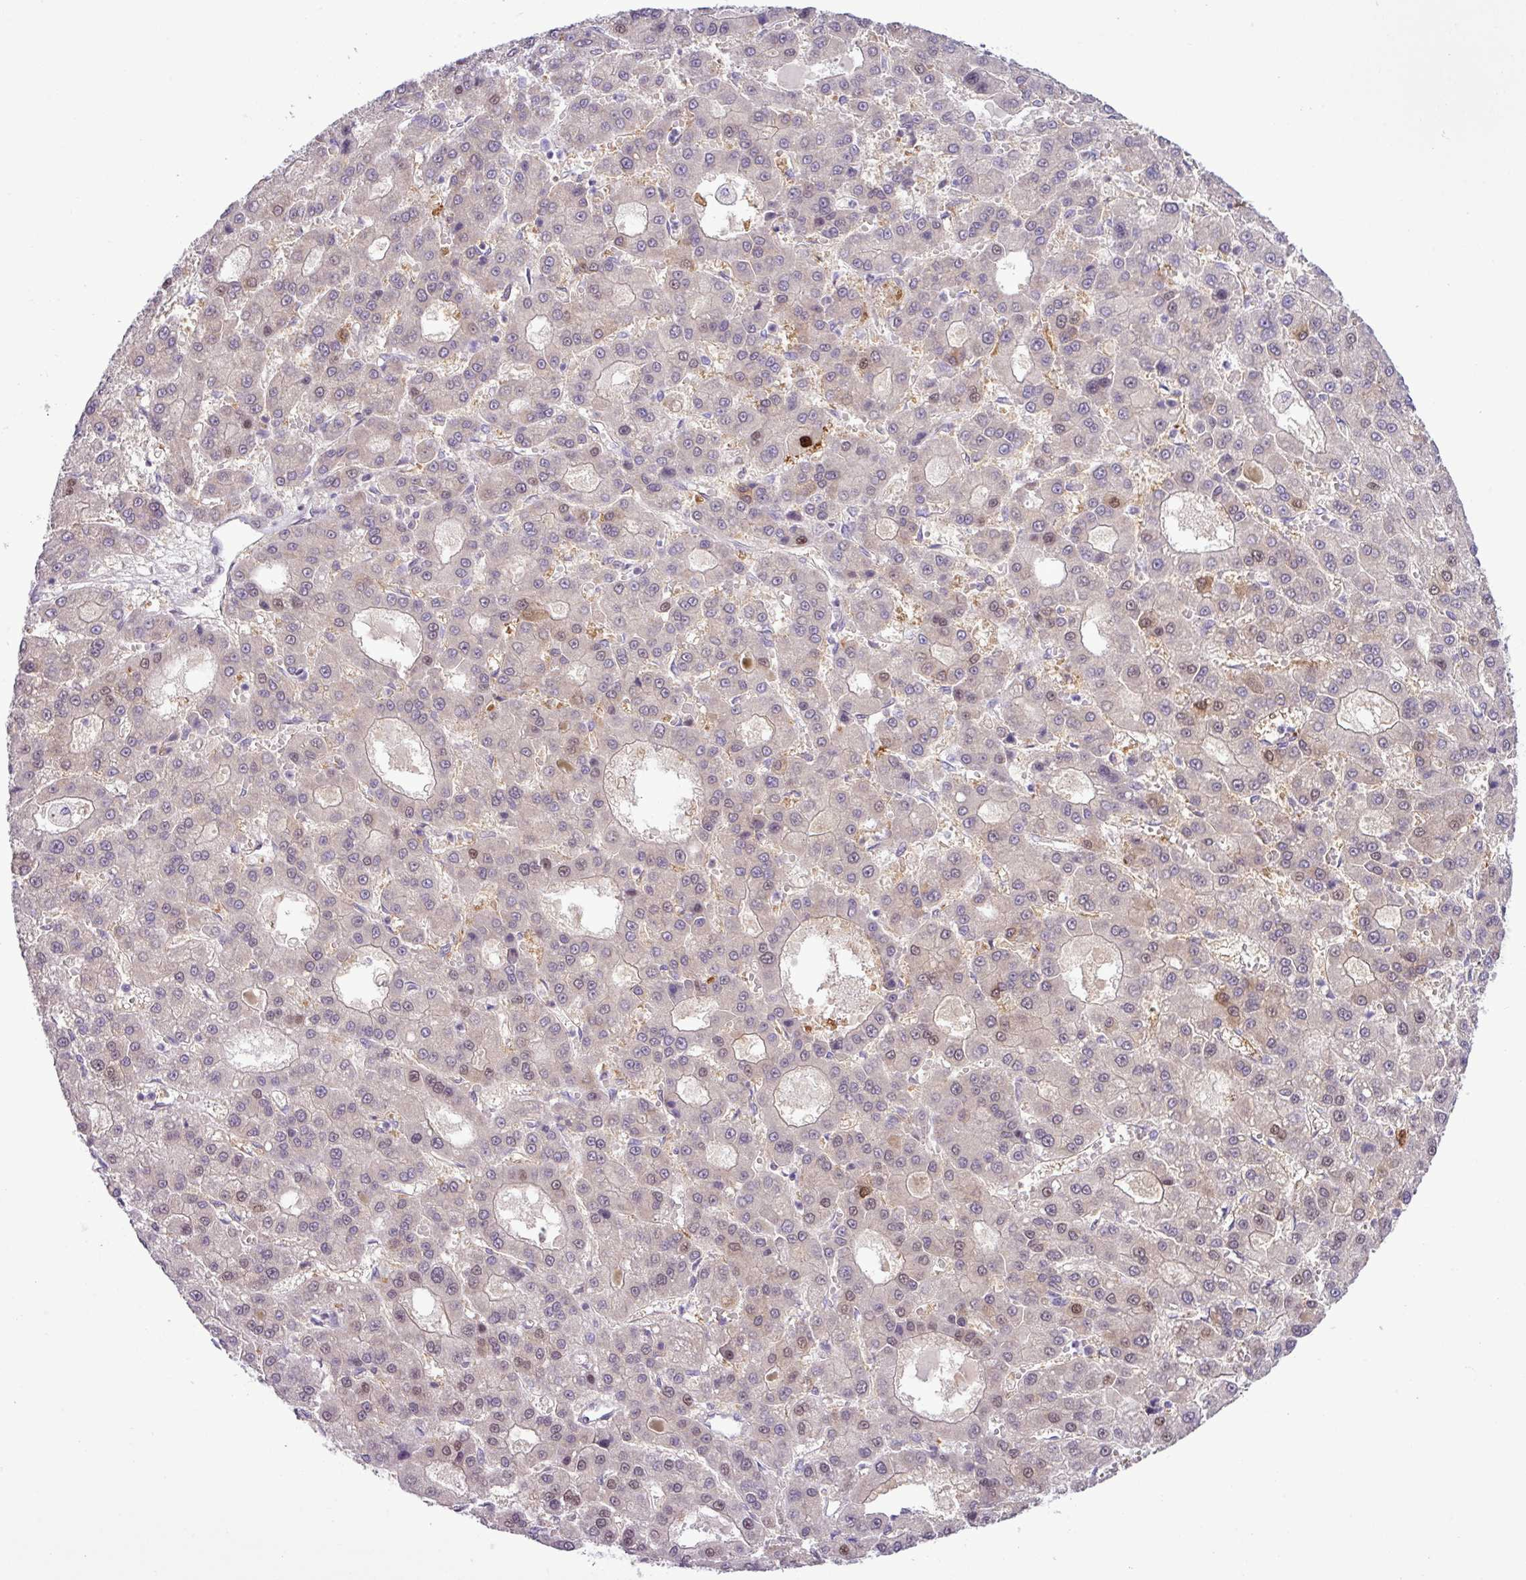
{"staining": {"intensity": "moderate", "quantity": "<25%", "location": "nuclear"}, "tissue": "liver cancer", "cell_type": "Tumor cells", "image_type": "cancer", "snomed": [{"axis": "morphology", "description": "Carcinoma, Hepatocellular, NOS"}, {"axis": "topography", "description": "Liver"}], "caption": "Liver hepatocellular carcinoma was stained to show a protein in brown. There is low levels of moderate nuclear staining in approximately <25% of tumor cells.", "gene": "ALDH3A1", "patient": {"sex": "male", "age": 70}}